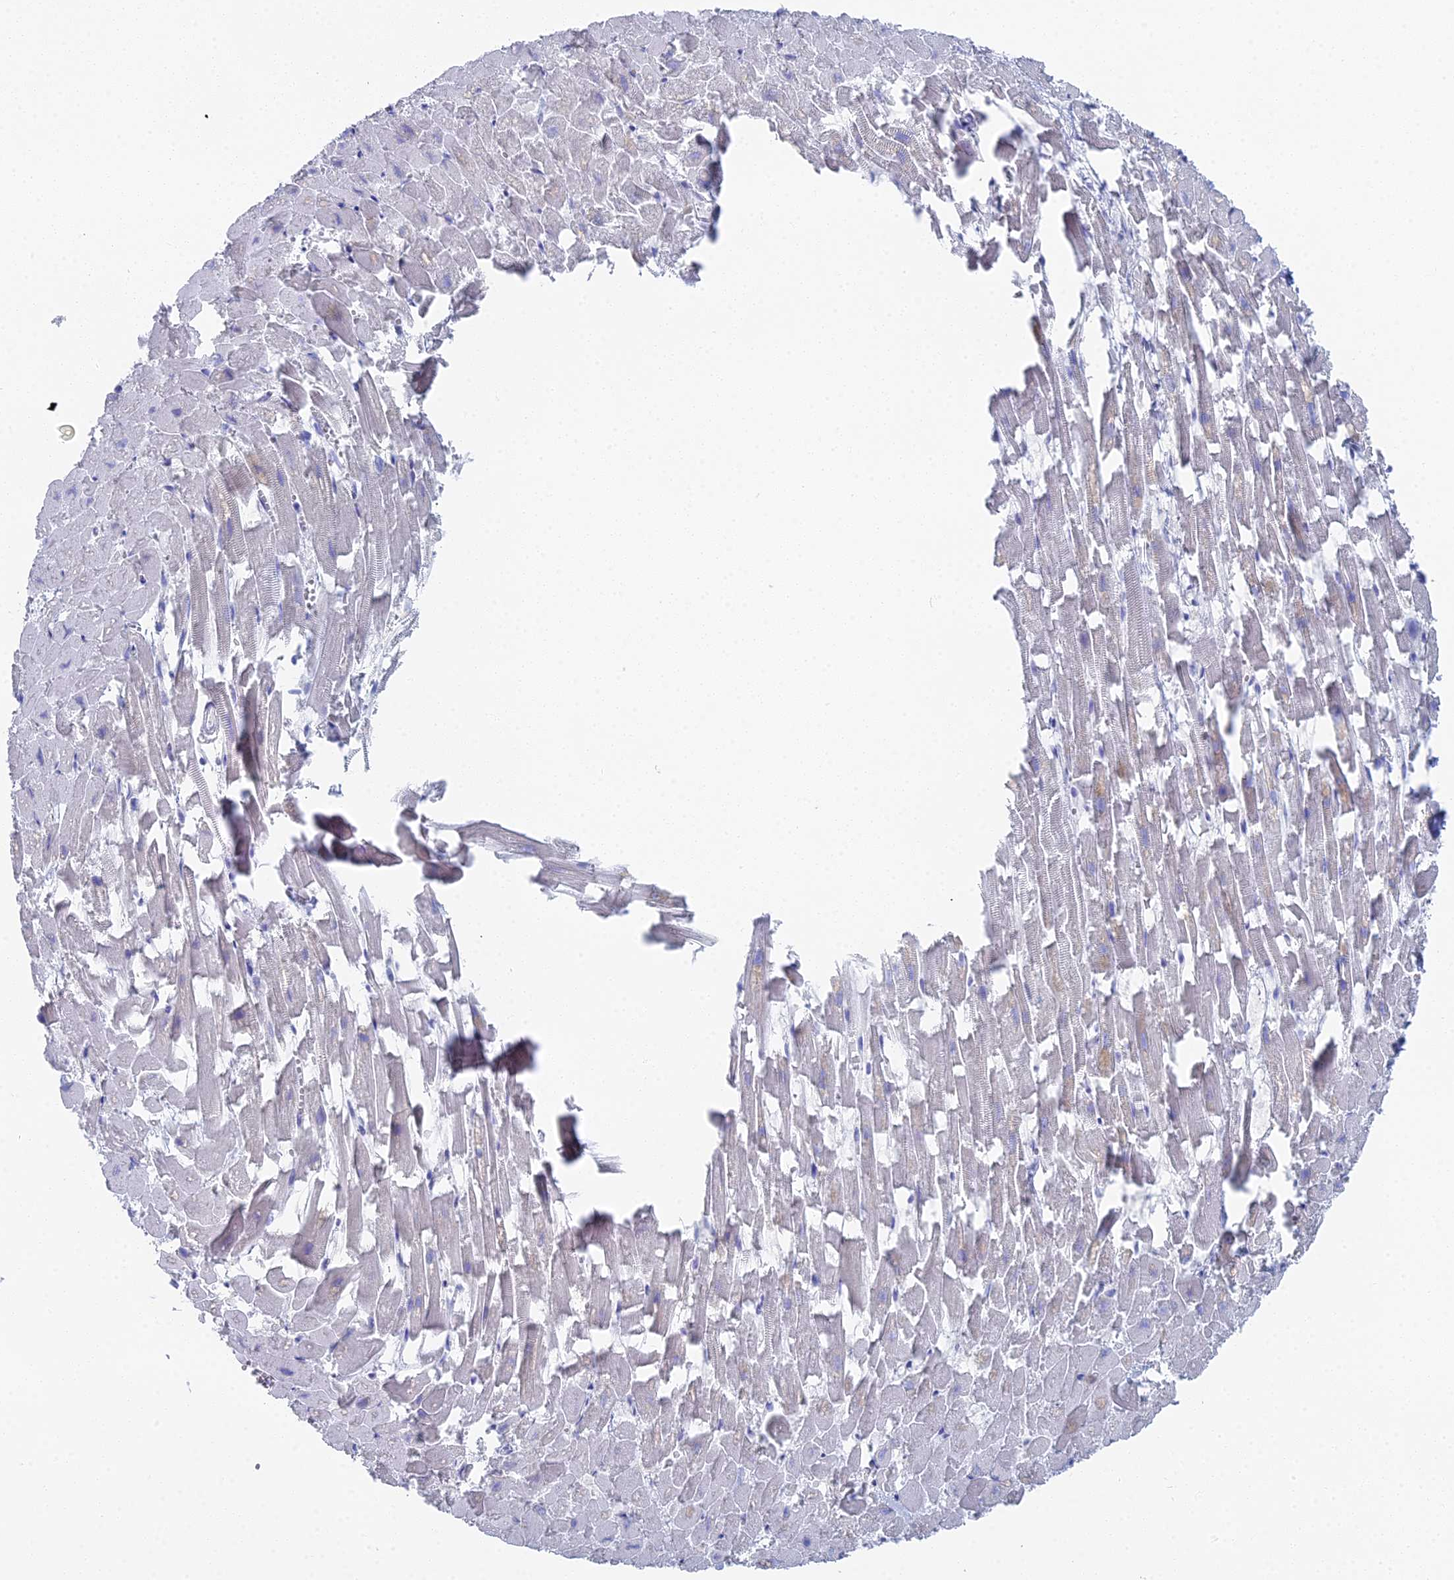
{"staining": {"intensity": "moderate", "quantity": "<25%", "location": "cytoplasmic/membranous"}, "tissue": "heart muscle", "cell_type": "Cardiomyocytes", "image_type": "normal", "snomed": [{"axis": "morphology", "description": "Normal tissue, NOS"}, {"axis": "topography", "description": "Heart"}], "caption": "Protein staining reveals moderate cytoplasmic/membranous staining in approximately <25% of cardiomyocytes in unremarkable heart muscle.", "gene": "ALPP", "patient": {"sex": "female", "age": 64}}